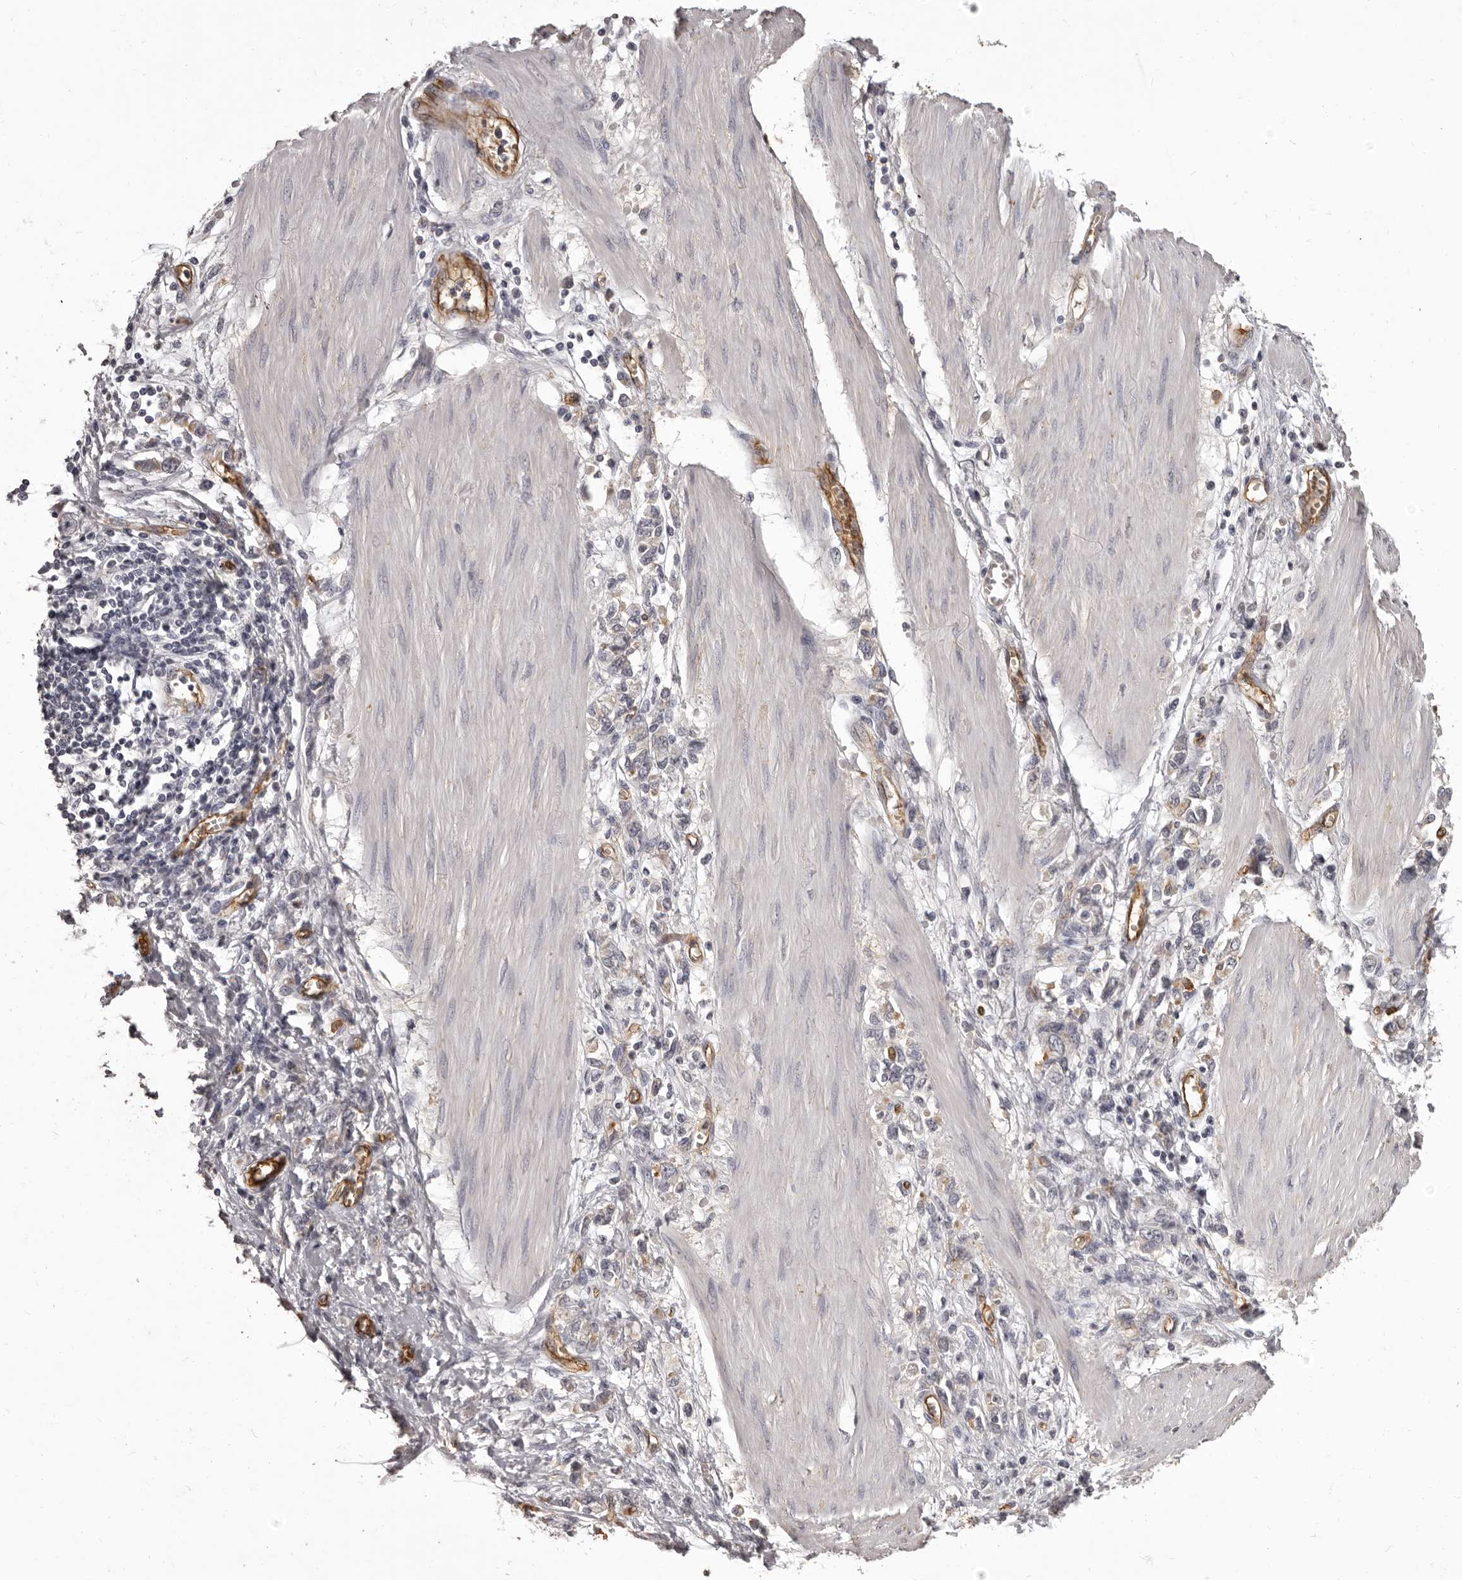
{"staining": {"intensity": "negative", "quantity": "none", "location": "none"}, "tissue": "stomach cancer", "cell_type": "Tumor cells", "image_type": "cancer", "snomed": [{"axis": "morphology", "description": "Adenocarcinoma, NOS"}, {"axis": "topography", "description": "Stomach"}], "caption": "This is an IHC micrograph of human stomach cancer. There is no staining in tumor cells.", "gene": "GPR78", "patient": {"sex": "female", "age": 76}}